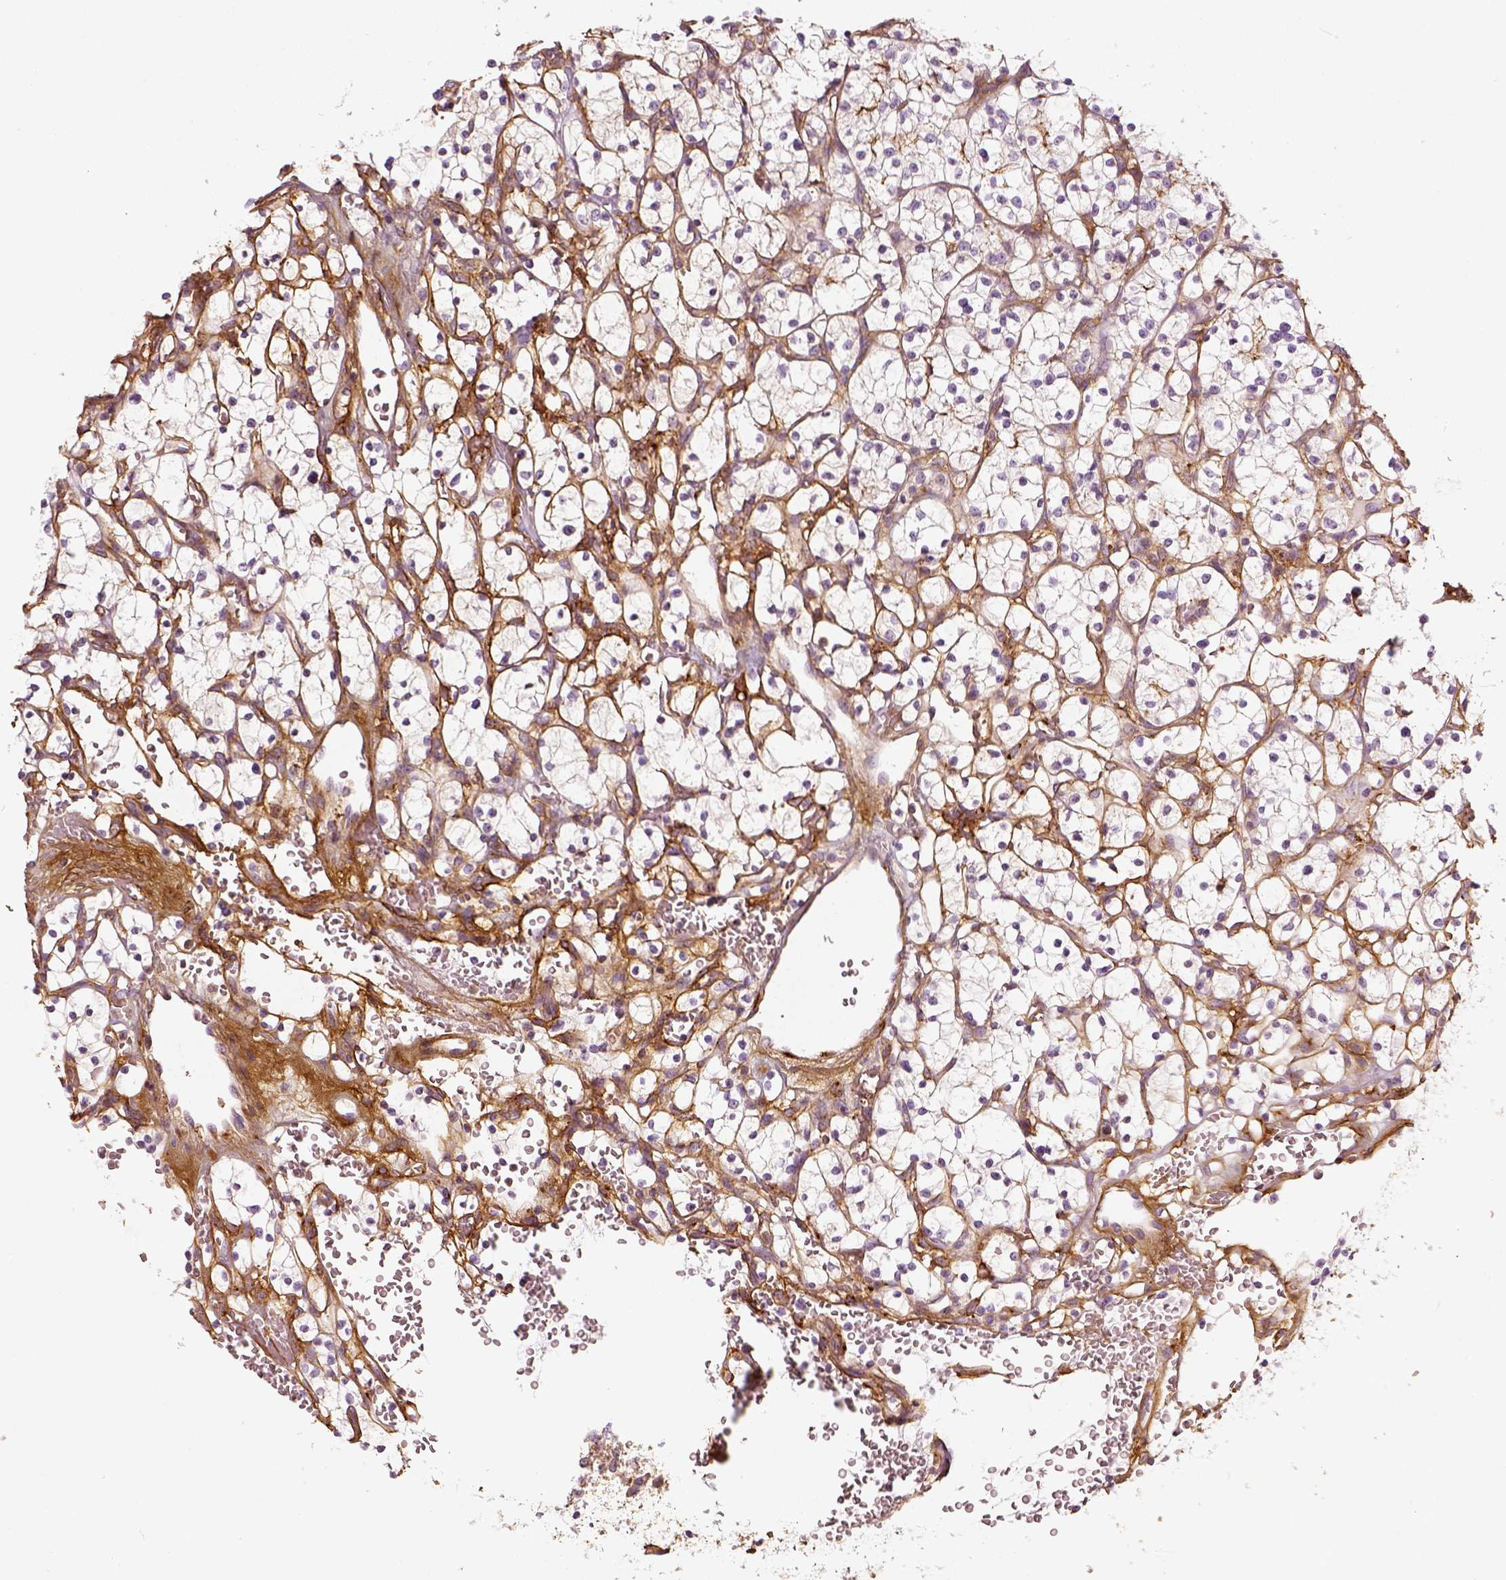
{"staining": {"intensity": "negative", "quantity": "none", "location": "none"}, "tissue": "renal cancer", "cell_type": "Tumor cells", "image_type": "cancer", "snomed": [{"axis": "morphology", "description": "Adenocarcinoma, NOS"}, {"axis": "topography", "description": "Kidney"}], "caption": "A high-resolution micrograph shows immunohistochemistry staining of renal adenocarcinoma, which reveals no significant expression in tumor cells. The staining was performed using DAB to visualize the protein expression in brown, while the nuclei were stained in blue with hematoxylin (Magnification: 20x).", "gene": "COL6A2", "patient": {"sex": "female", "age": 64}}